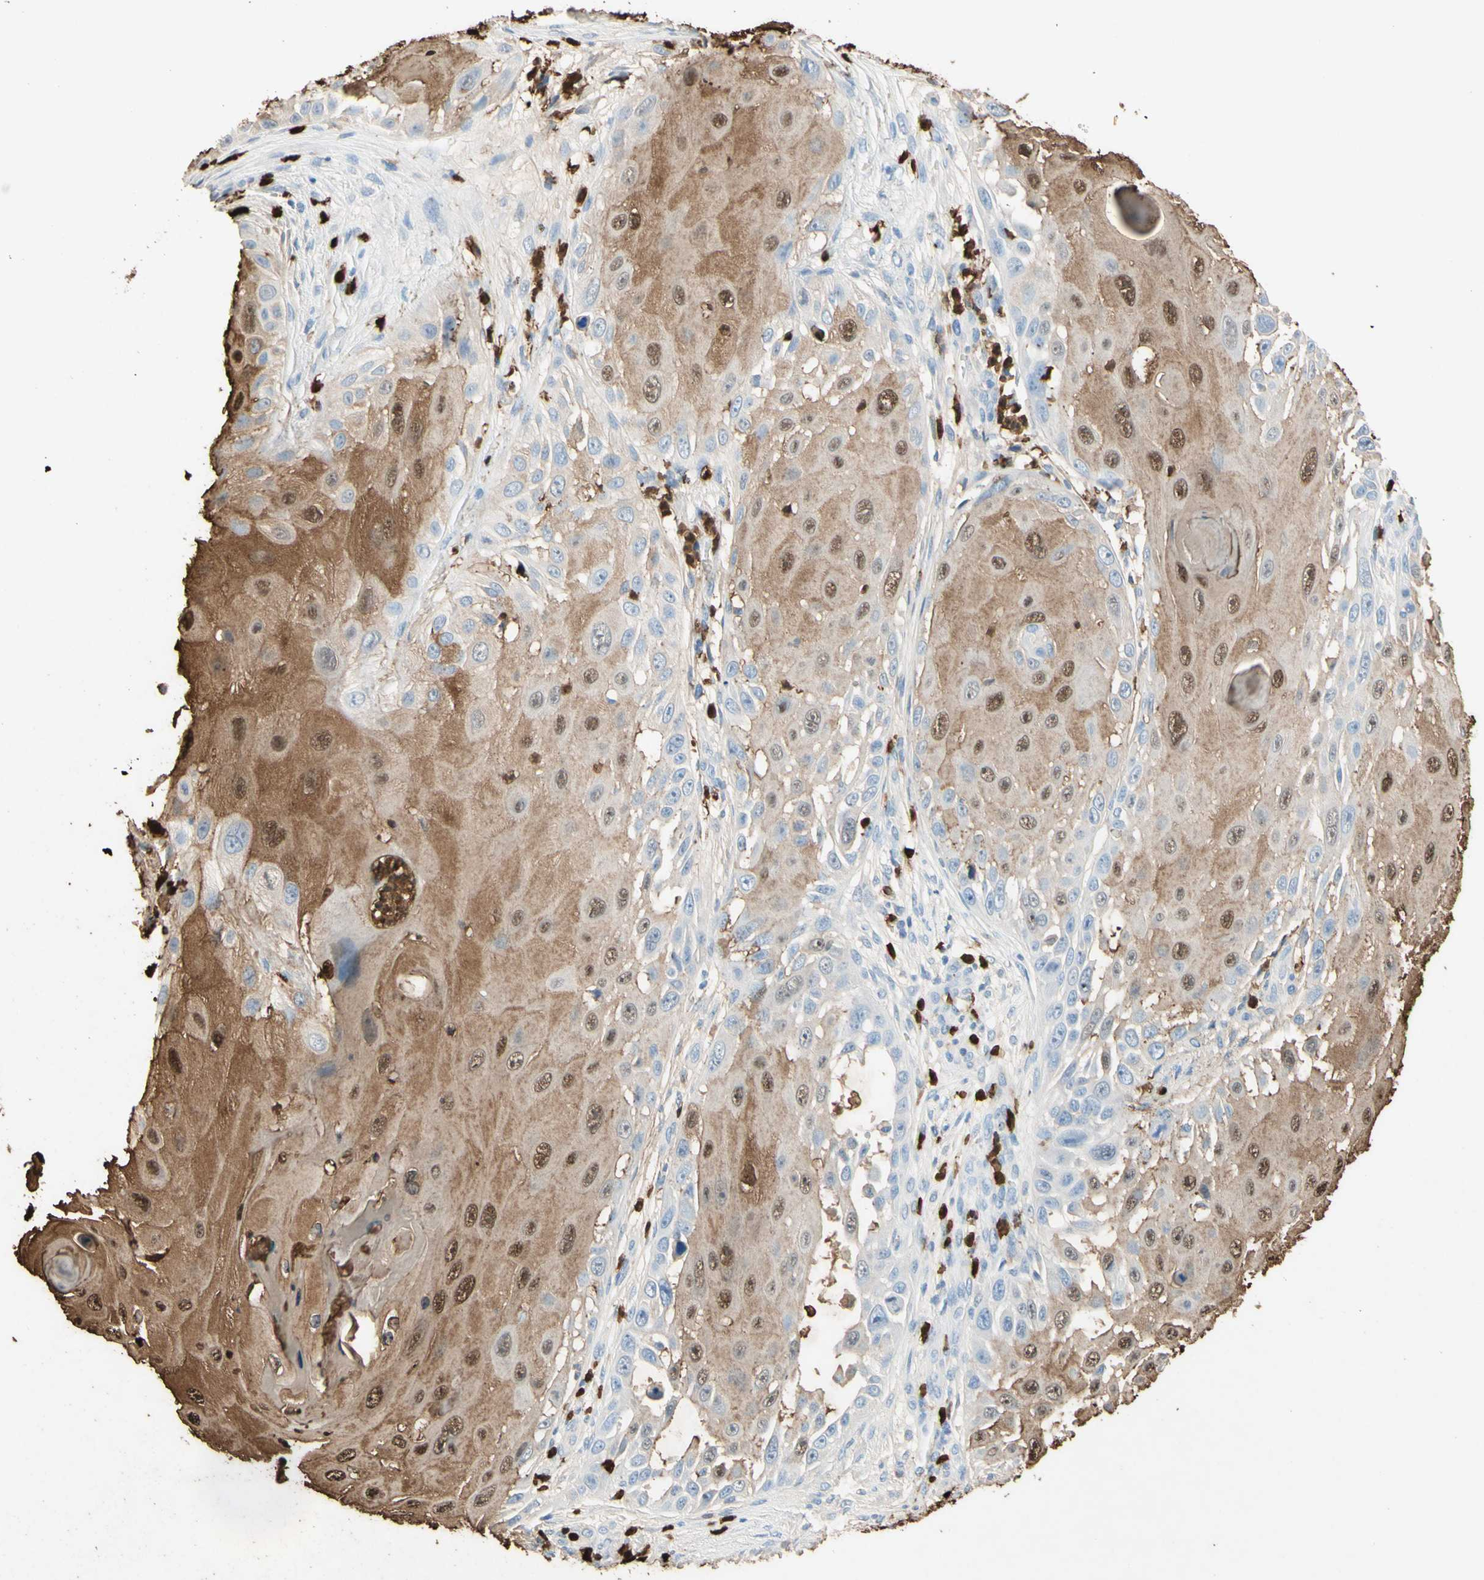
{"staining": {"intensity": "moderate", "quantity": "25%-75%", "location": "cytoplasmic/membranous,nuclear"}, "tissue": "skin cancer", "cell_type": "Tumor cells", "image_type": "cancer", "snomed": [{"axis": "morphology", "description": "Squamous cell carcinoma, NOS"}, {"axis": "topography", "description": "Skin"}], "caption": "Immunohistochemical staining of human squamous cell carcinoma (skin) displays medium levels of moderate cytoplasmic/membranous and nuclear protein expression in approximately 25%-75% of tumor cells.", "gene": "NFKBIZ", "patient": {"sex": "female", "age": 44}}